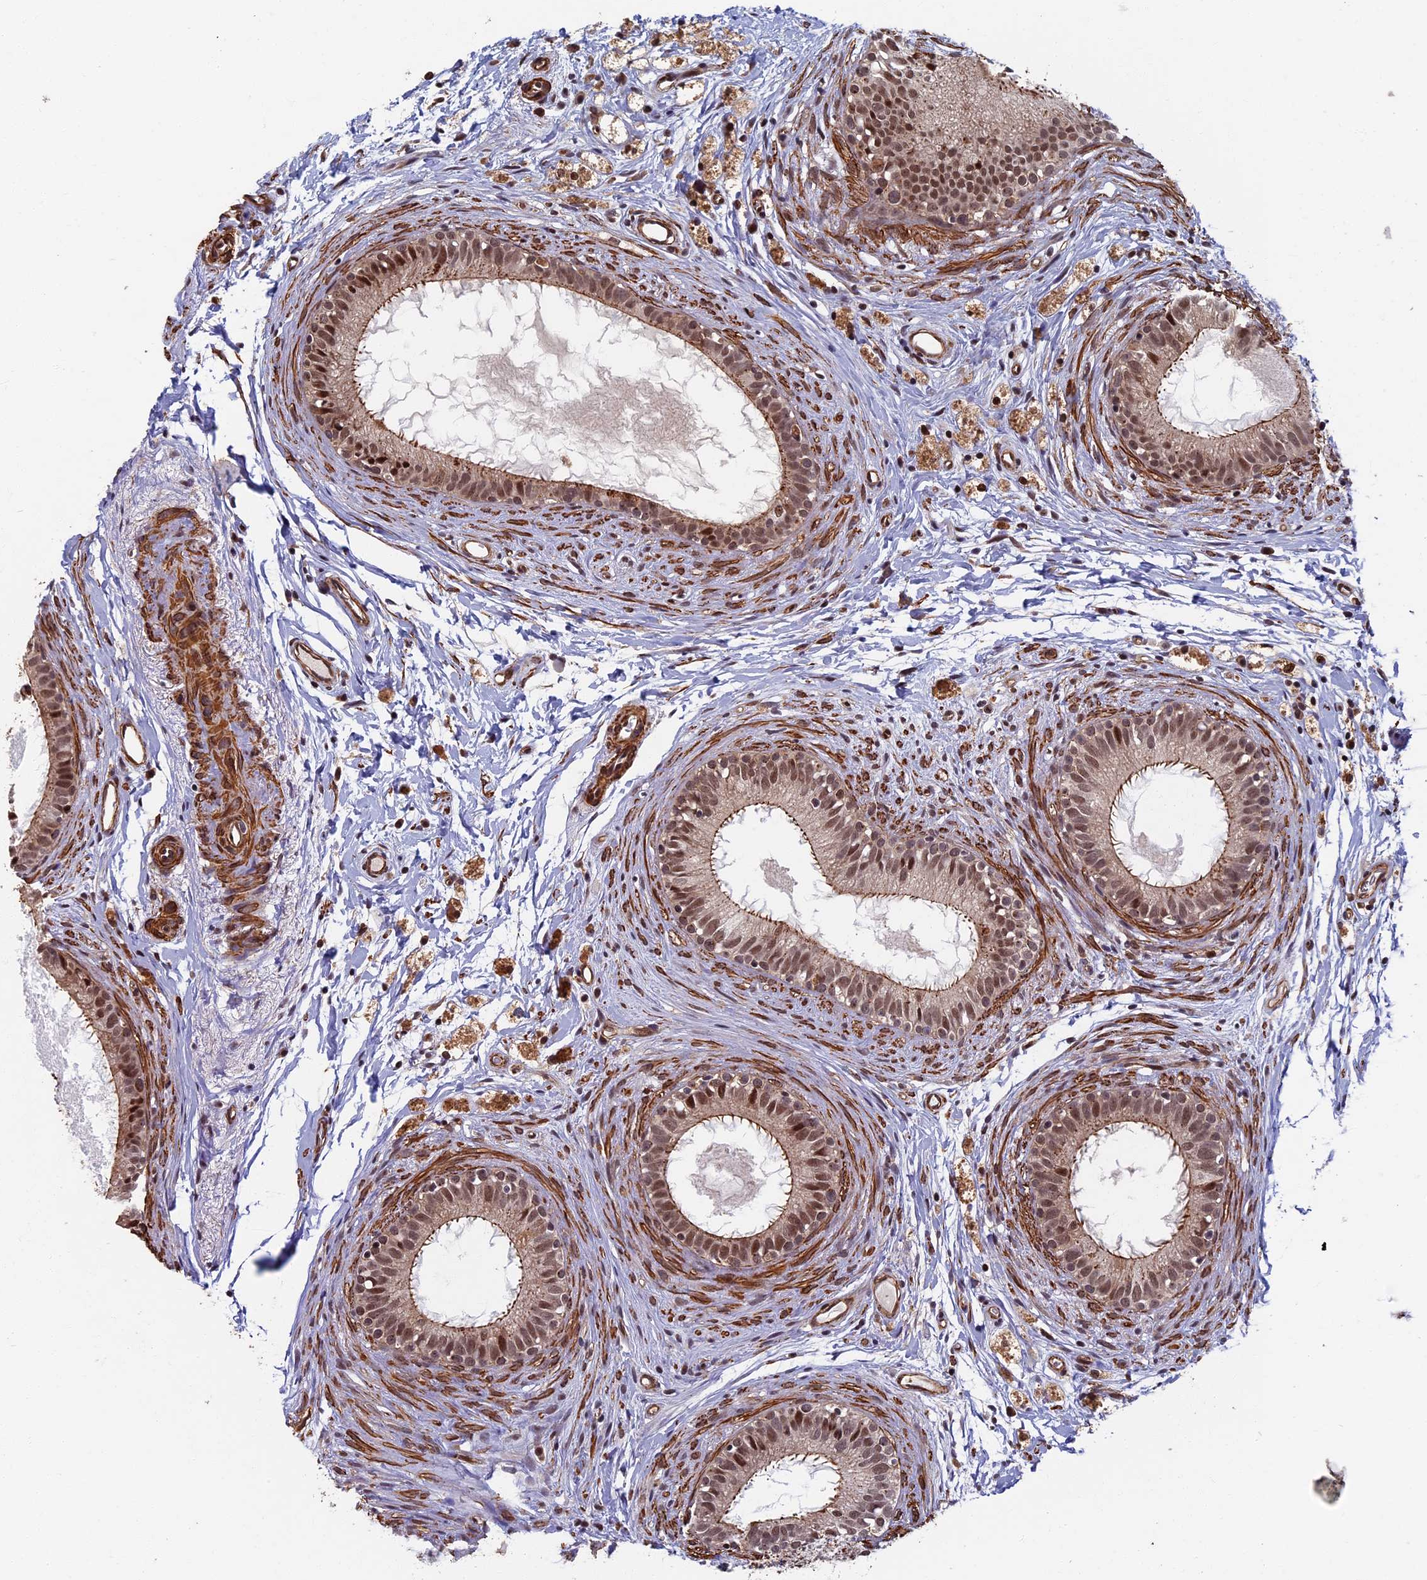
{"staining": {"intensity": "moderate", "quantity": ">75%", "location": "cytoplasmic/membranous,nuclear"}, "tissue": "epididymis", "cell_type": "Glandular cells", "image_type": "normal", "snomed": [{"axis": "morphology", "description": "Normal tissue, NOS"}, {"axis": "topography", "description": "Epididymis"}], "caption": "Glandular cells exhibit moderate cytoplasmic/membranous,nuclear staining in approximately >75% of cells in normal epididymis.", "gene": "CTDP1", "patient": {"sex": "male", "age": 80}}